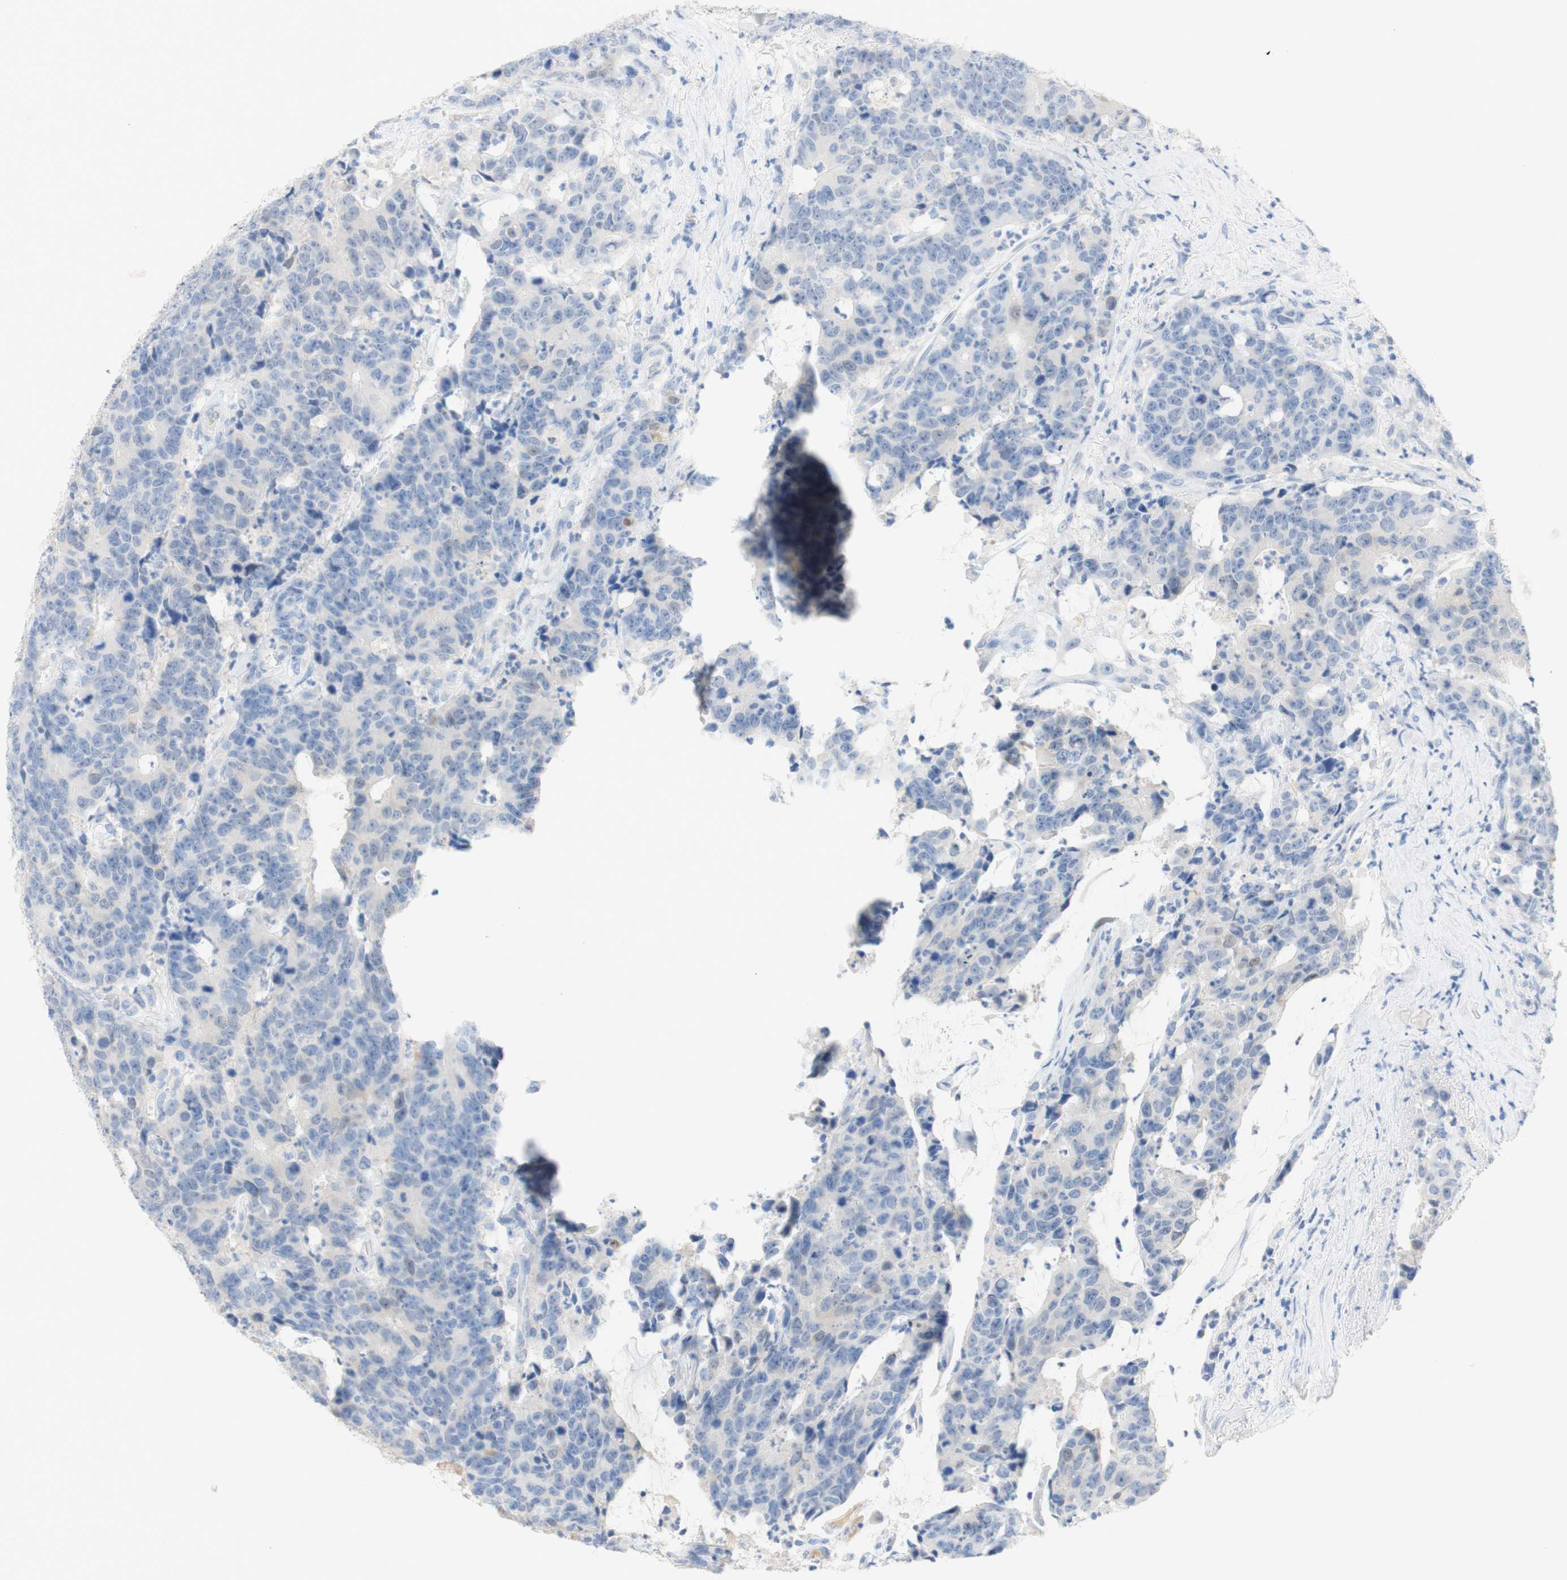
{"staining": {"intensity": "negative", "quantity": "none", "location": "none"}, "tissue": "colorectal cancer", "cell_type": "Tumor cells", "image_type": "cancer", "snomed": [{"axis": "morphology", "description": "Adenocarcinoma, NOS"}, {"axis": "topography", "description": "Colon"}], "caption": "High magnification brightfield microscopy of colorectal cancer (adenocarcinoma) stained with DAB (brown) and counterstained with hematoxylin (blue): tumor cells show no significant expression. Brightfield microscopy of IHC stained with DAB (3,3'-diaminobenzidine) (brown) and hematoxylin (blue), captured at high magnification.", "gene": "SELENBP1", "patient": {"sex": "female", "age": 86}}